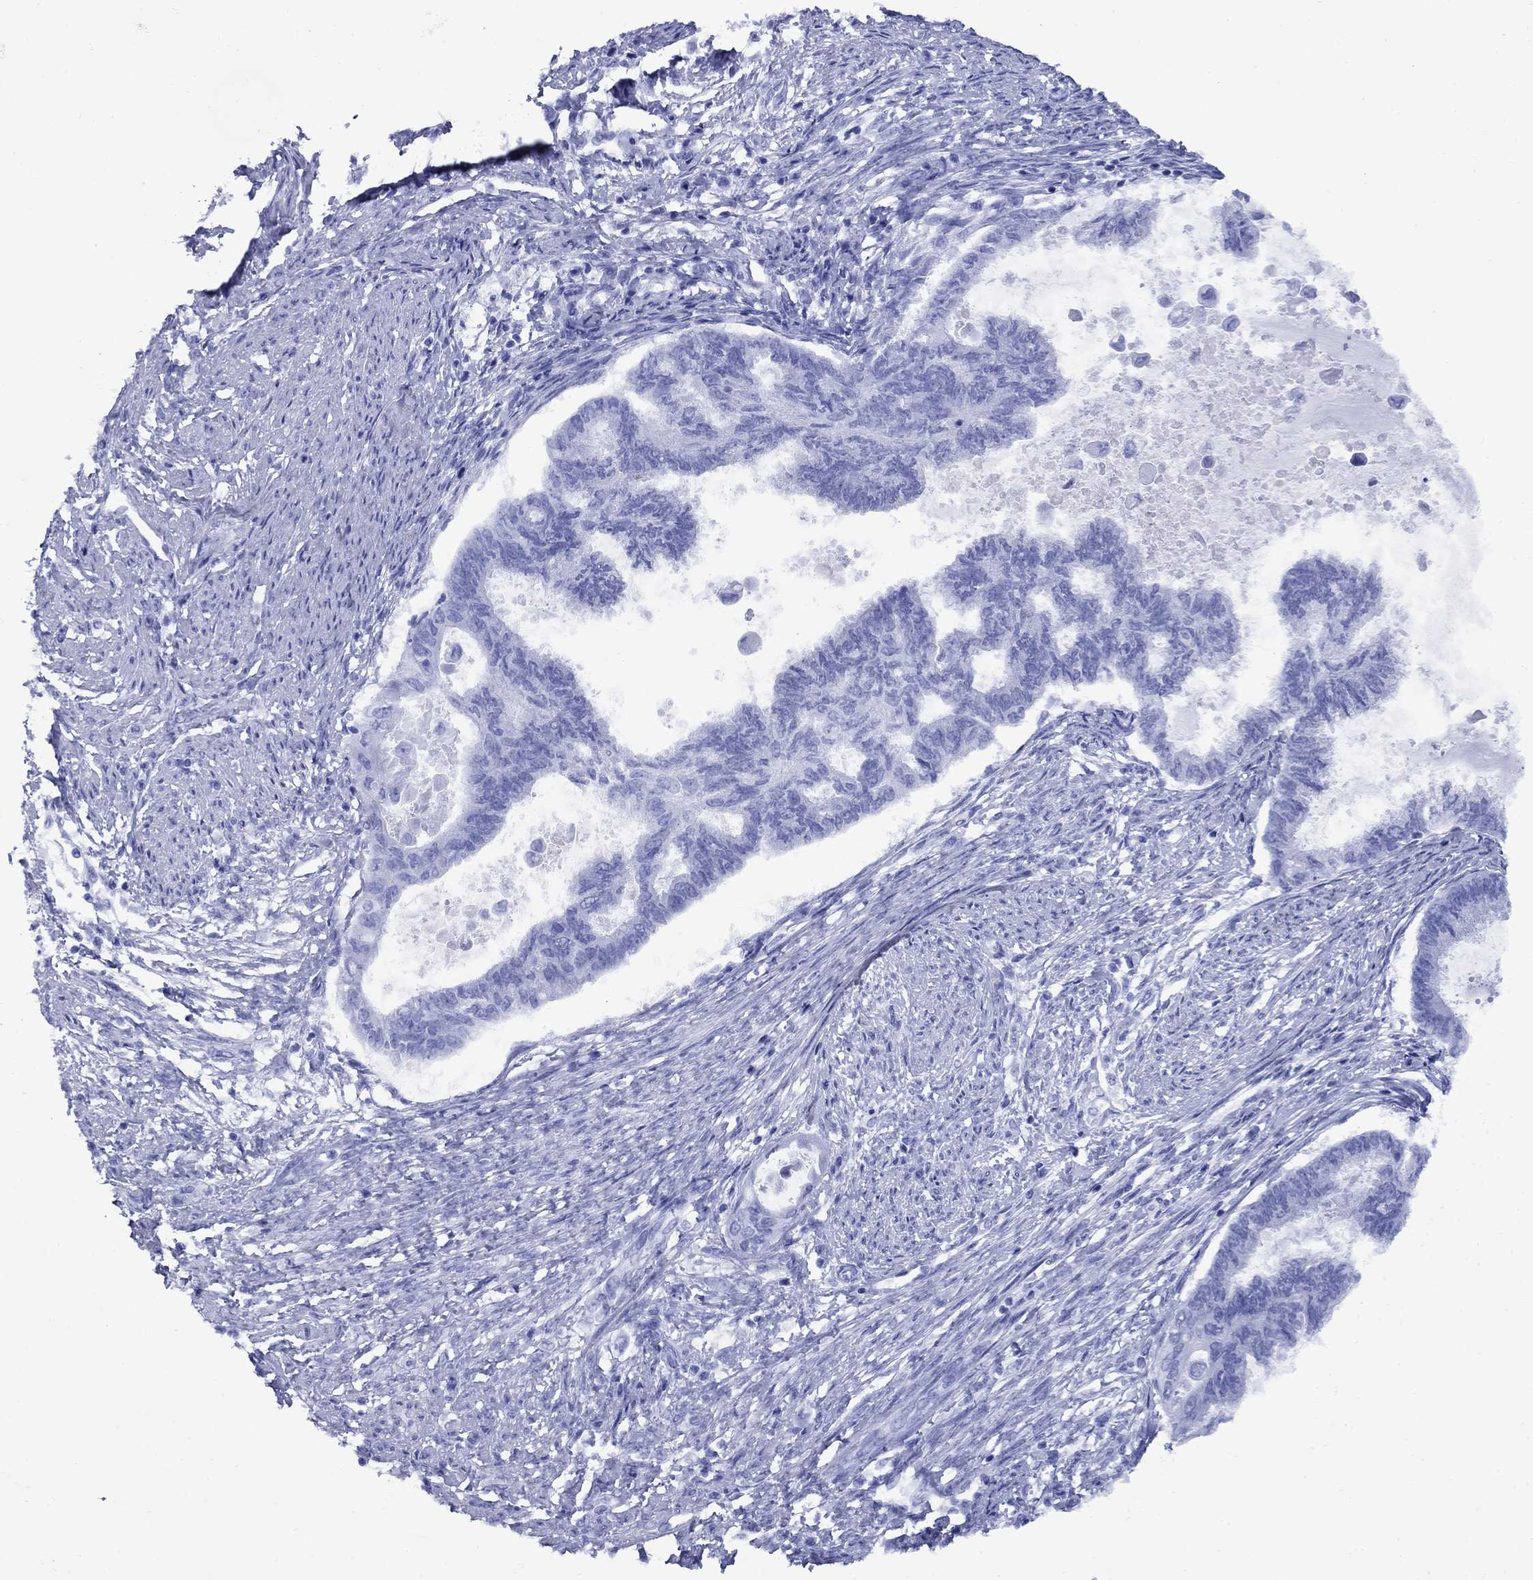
{"staining": {"intensity": "negative", "quantity": "none", "location": "none"}, "tissue": "endometrial cancer", "cell_type": "Tumor cells", "image_type": "cancer", "snomed": [{"axis": "morphology", "description": "Adenocarcinoma, NOS"}, {"axis": "topography", "description": "Endometrium"}], "caption": "Endometrial adenocarcinoma stained for a protein using IHC exhibits no positivity tumor cells.", "gene": "SMCP", "patient": {"sex": "female", "age": 86}}